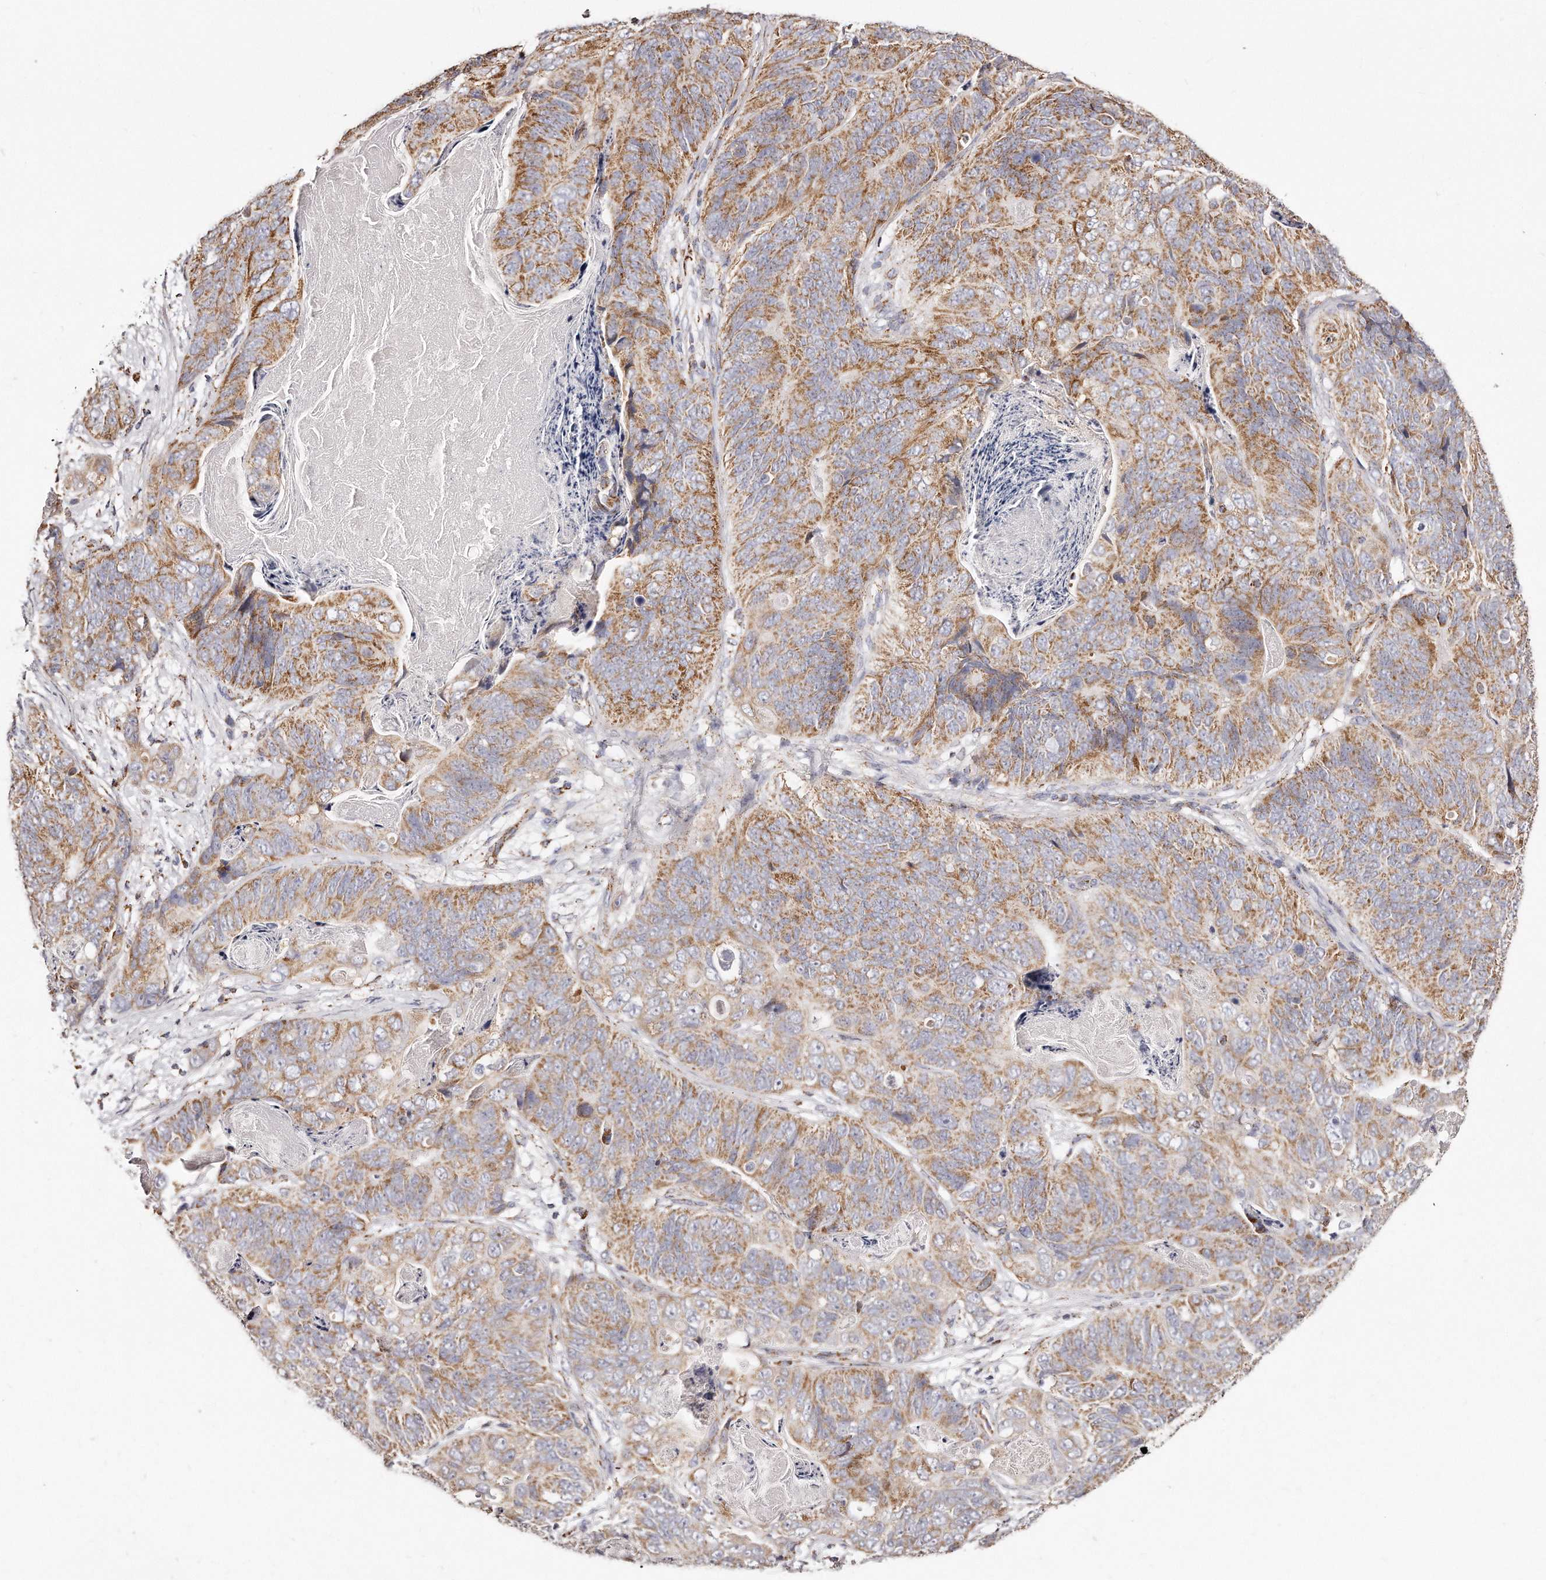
{"staining": {"intensity": "moderate", "quantity": ">75%", "location": "cytoplasmic/membranous"}, "tissue": "stomach cancer", "cell_type": "Tumor cells", "image_type": "cancer", "snomed": [{"axis": "morphology", "description": "Normal tissue, NOS"}, {"axis": "morphology", "description": "Adenocarcinoma, NOS"}, {"axis": "topography", "description": "Stomach"}], "caption": "IHC micrograph of neoplastic tissue: stomach adenocarcinoma stained using immunohistochemistry exhibits medium levels of moderate protein expression localized specifically in the cytoplasmic/membranous of tumor cells, appearing as a cytoplasmic/membranous brown color.", "gene": "RTKN", "patient": {"sex": "female", "age": 89}}